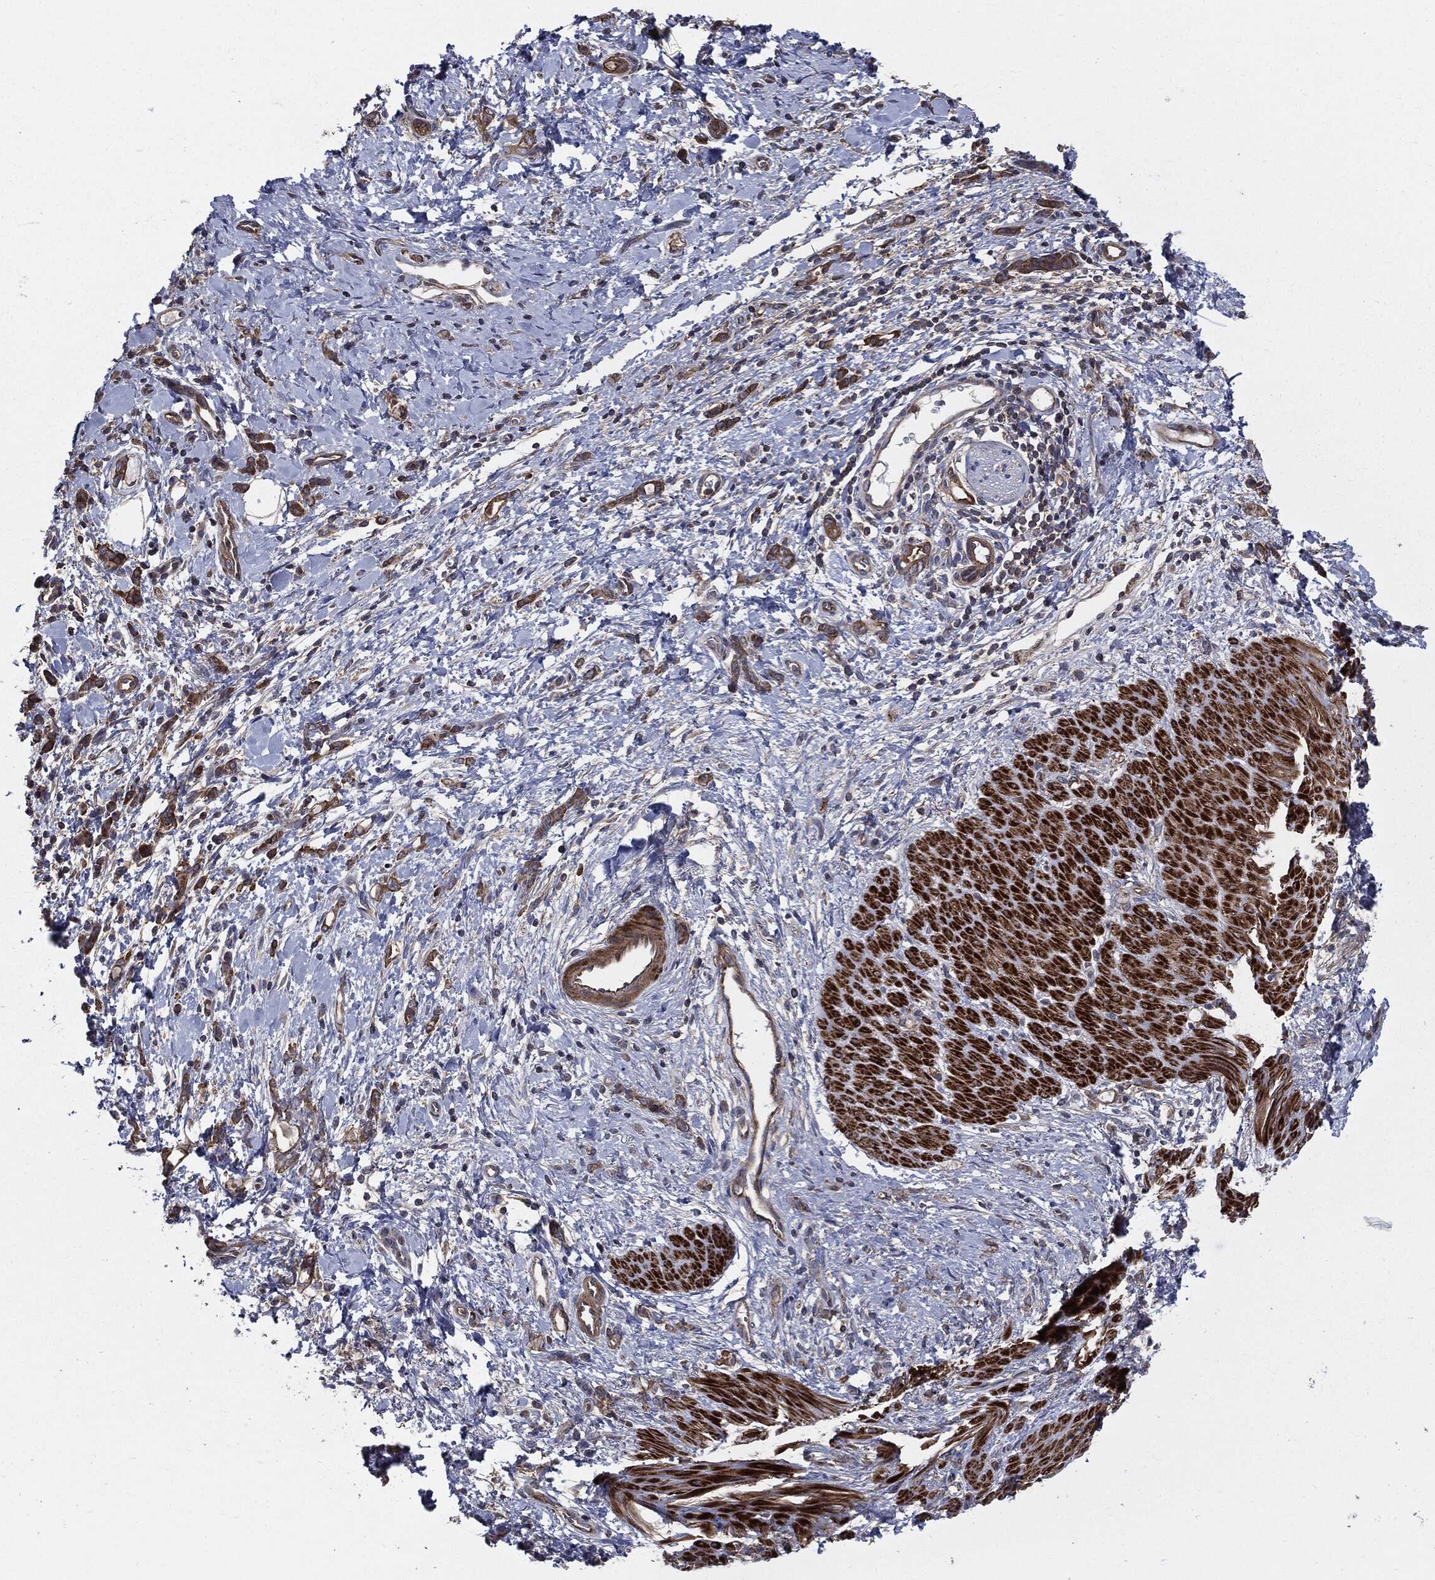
{"staining": {"intensity": "negative", "quantity": "none", "location": "none"}, "tissue": "stomach cancer", "cell_type": "Tumor cells", "image_type": "cancer", "snomed": [{"axis": "morphology", "description": "Normal tissue, NOS"}, {"axis": "morphology", "description": "Adenocarcinoma, NOS"}, {"axis": "topography", "description": "Stomach"}], "caption": "Tumor cells are negative for protein expression in human stomach cancer (adenocarcinoma).", "gene": "PDCD6IP", "patient": {"sex": "male", "age": 67}}